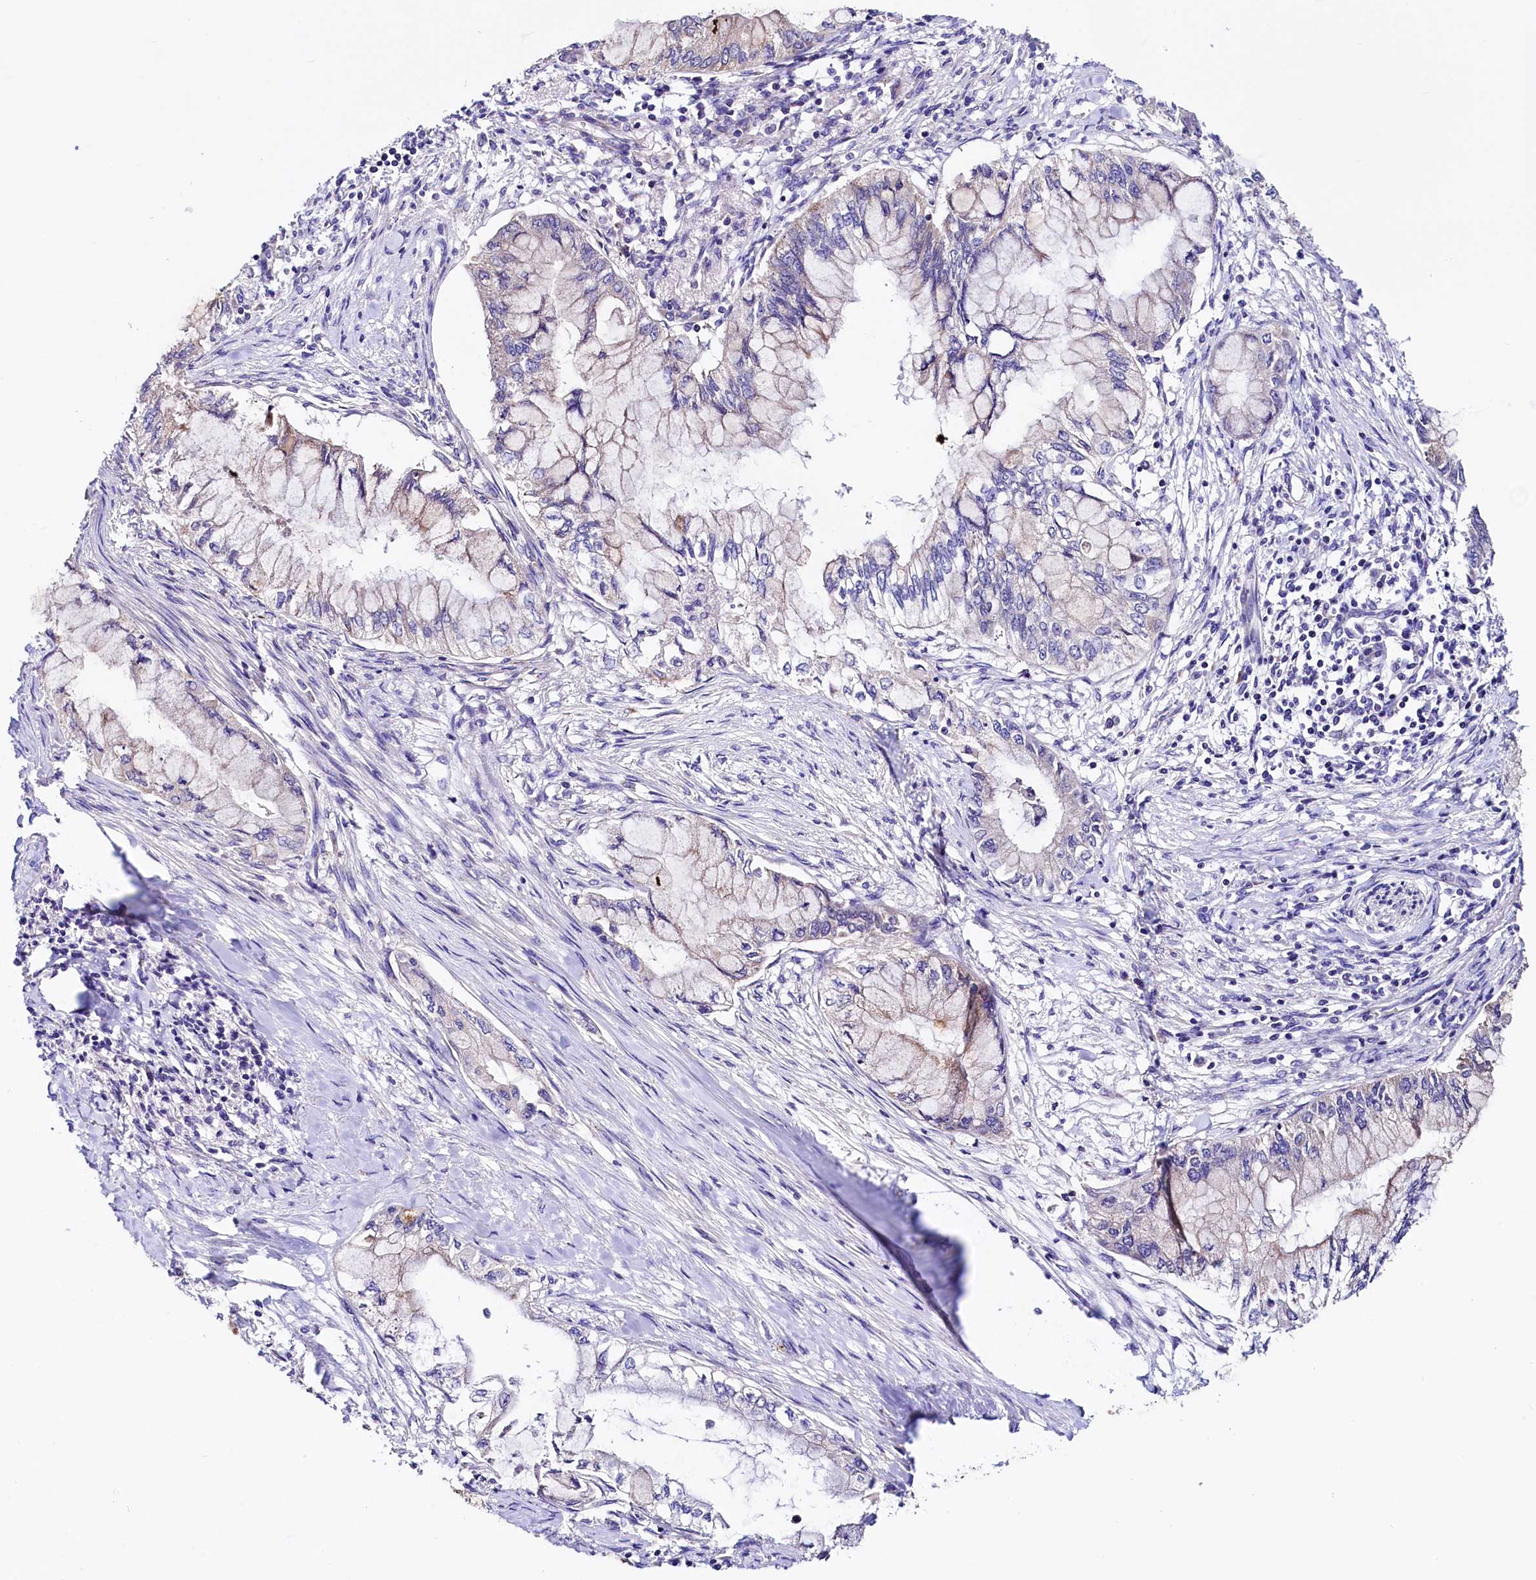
{"staining": {"intensity": "negative", "quantity": "none", "location": "none"}, "tissue": "pancreatic cancer", "cell_type": "Tumor cells", "image_type": "cancer", "snomed": [{"axis": "morphology", "description": "Adenocarcinoma, NOS"}, {"axis": "topography", "description": "Pancreas"}], "caption": "A histopathology image of pancreatic cancer stained for a protein reveals no brown staining in tumor cells.", "gene": "CIAO3", "patient": {"sex": "male", "age": 48}}